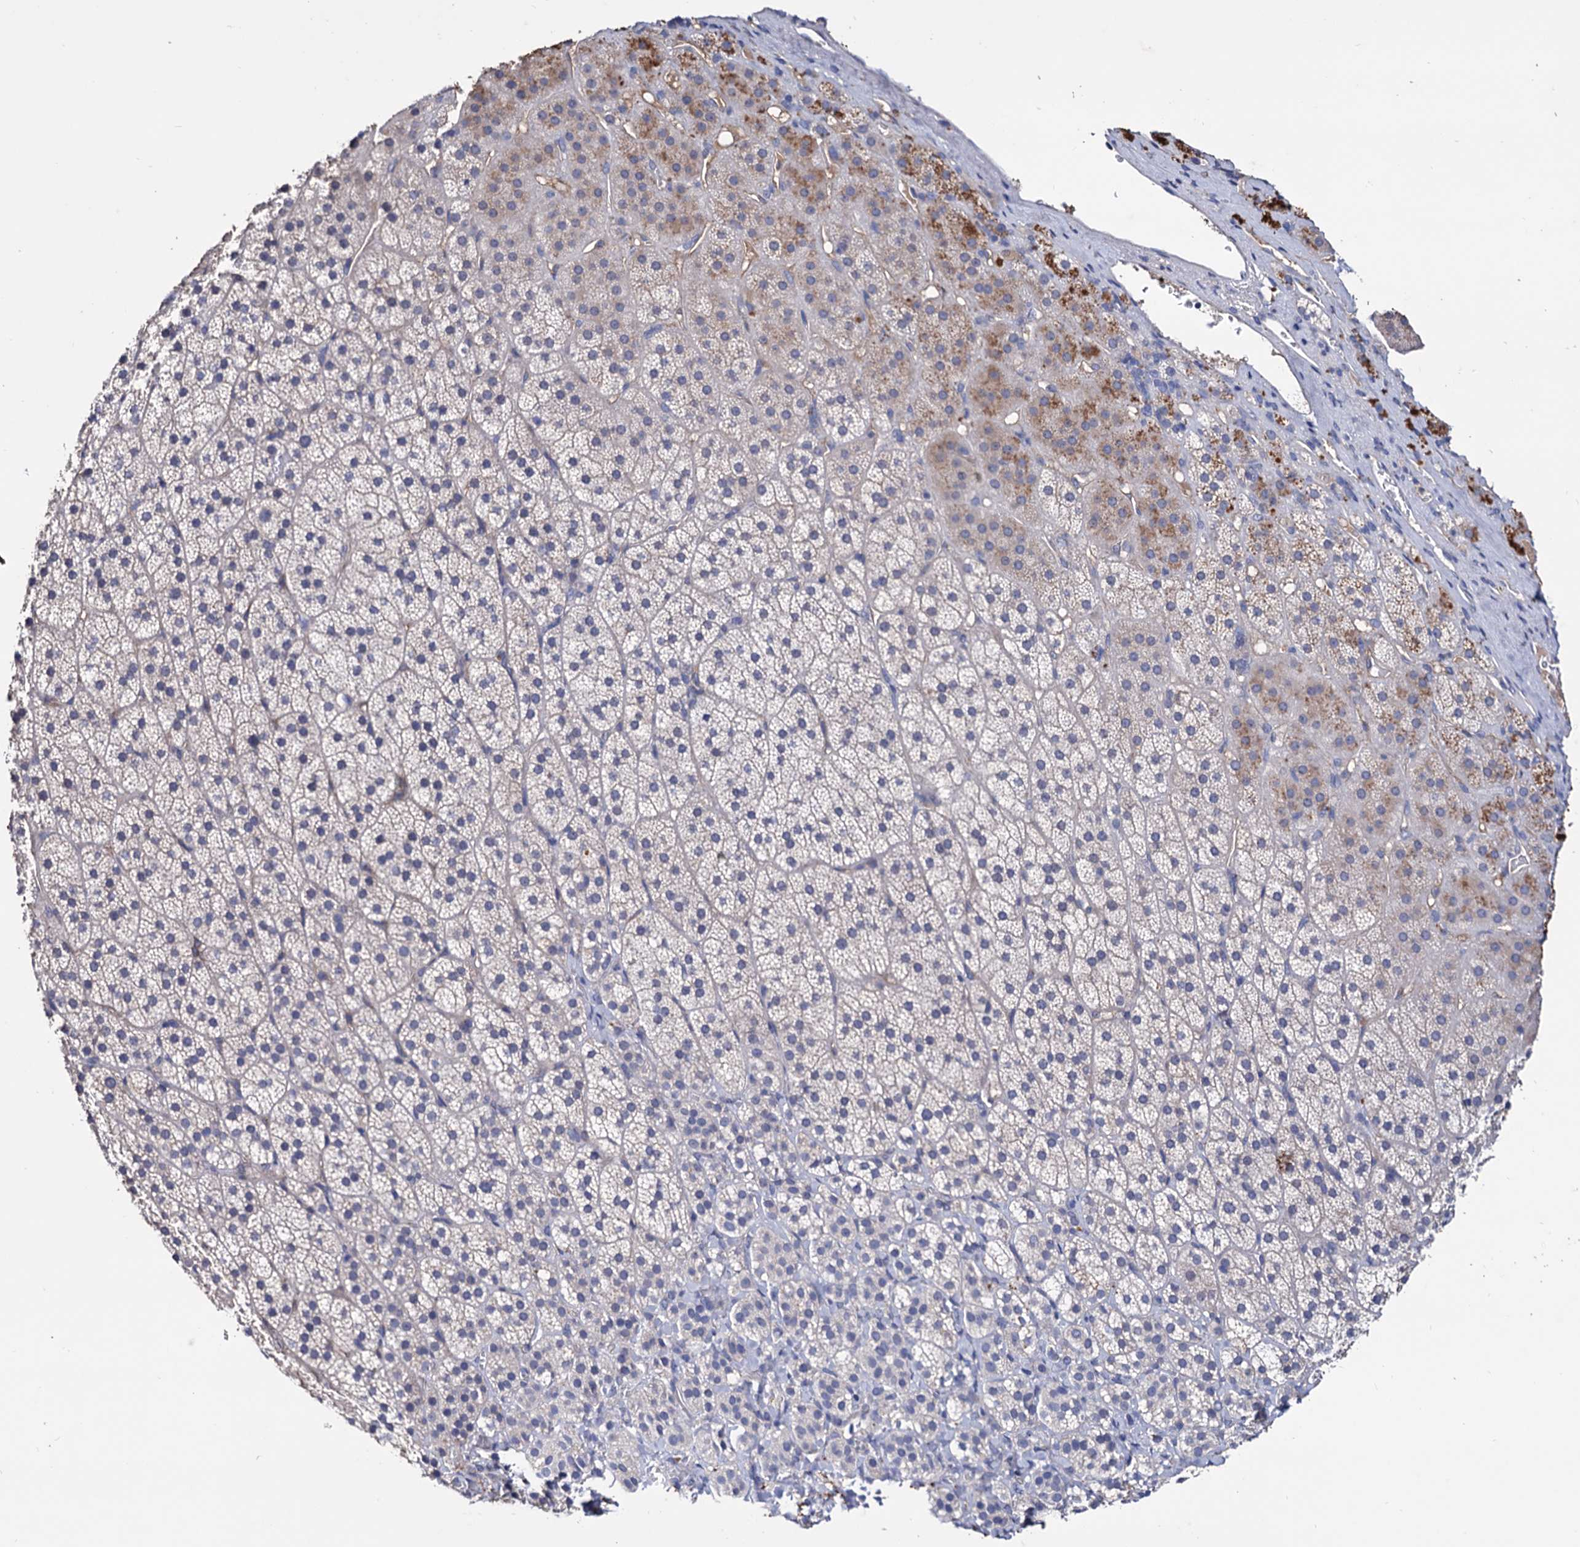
{"staining": {"intensity": "moderate", "quantity": "<25%", "location": "cytoplasmic/membranous"}, "tissue": "adrenal gland", "cell_type": "Glandular cells", "image_type": "normal", "snomed": [{"axis": "morphology", "description": "Normal tissue, NOS"}, {"axis": "topography", "description": "Adrenal gland"}], "caption": "Approximately <25% of glandular cells in normal human adrenal gland exhibit moderate cytoplasmic/membranous protein positivity as visualized by brown immunohistochemical staining.", "gene": "NPAS4", "patient": {"sex": "female", "age": 44}}